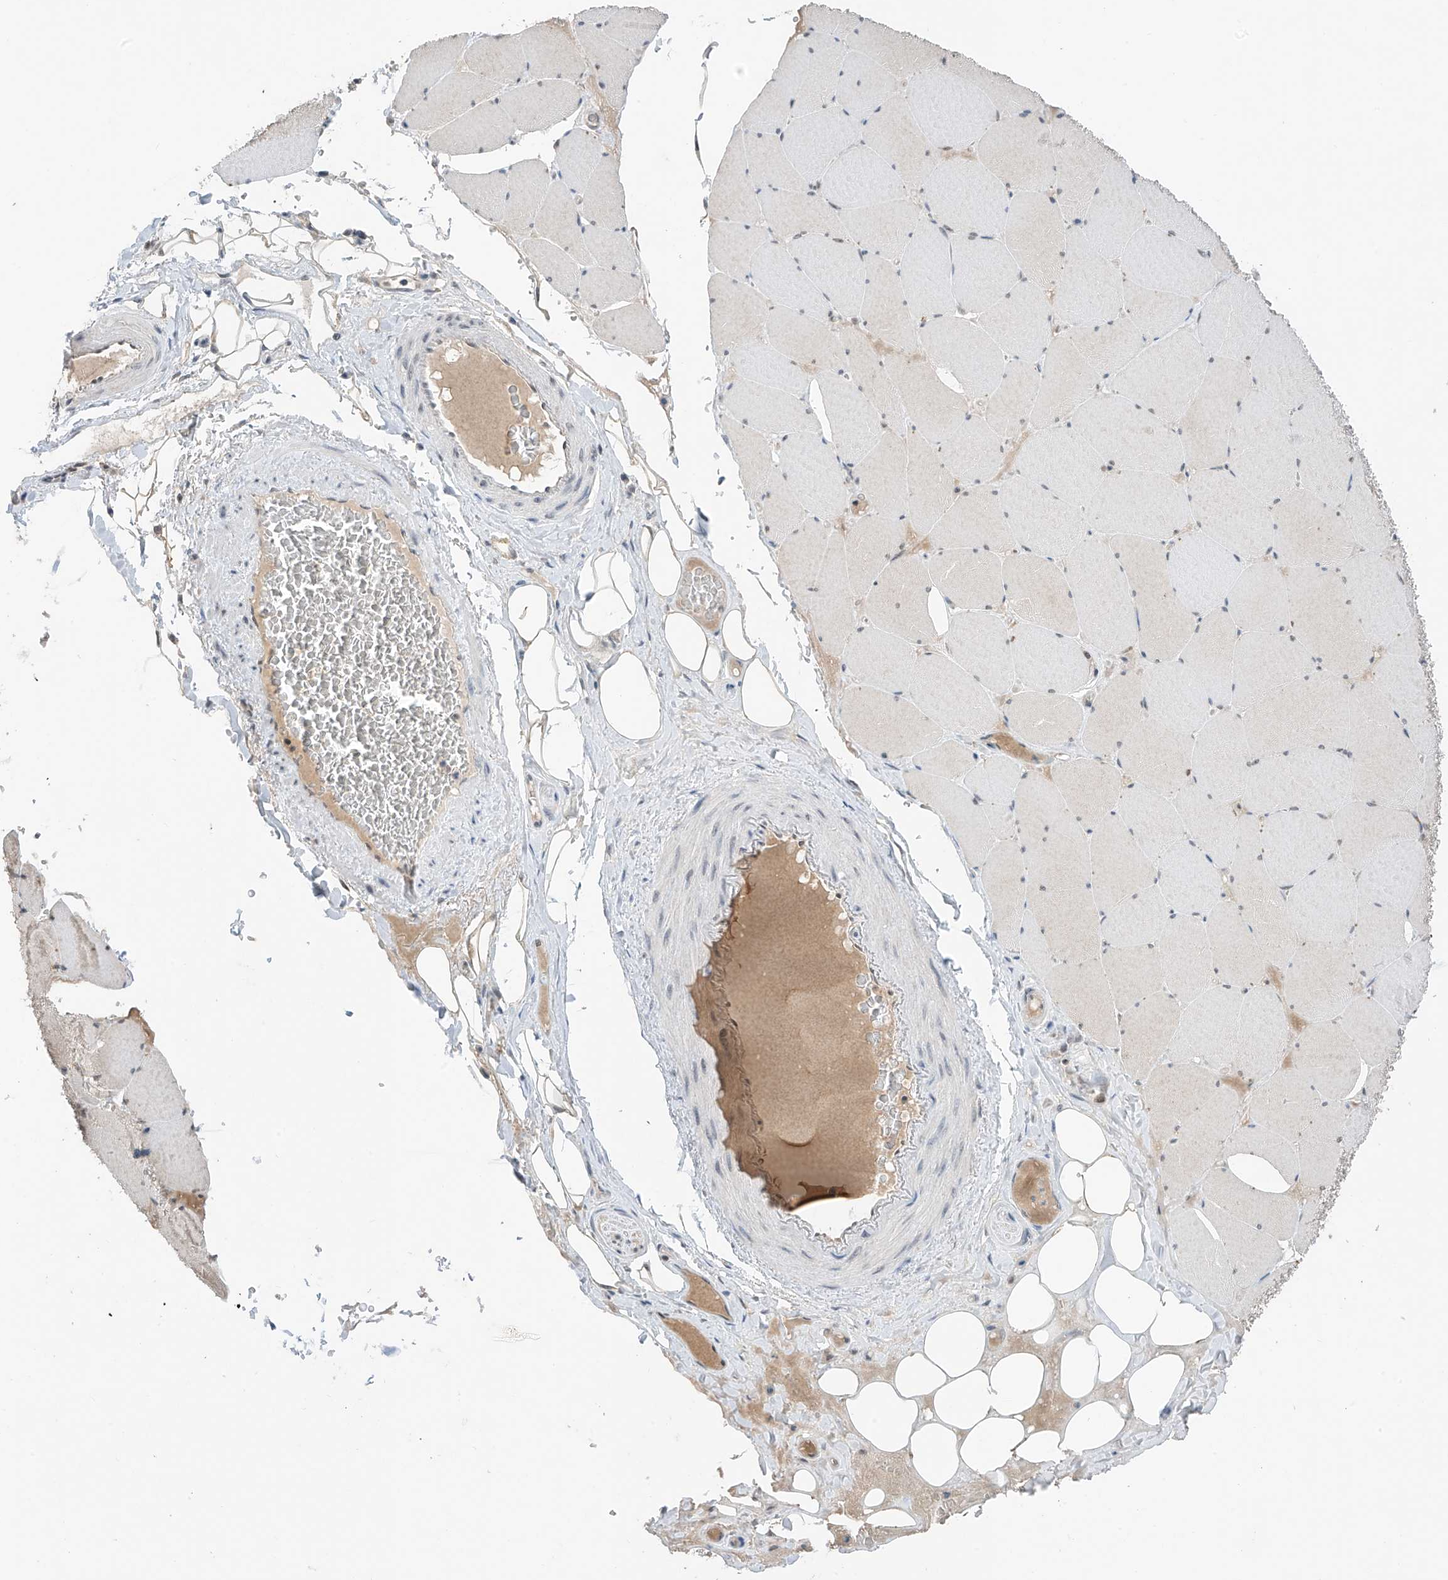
{"staining": {"intensity": "moderate", "quantity": "25%-75%", "location": "nuclear"}, "tissue": "skeletal muscle", "cell_type": "Myocytes", "image_type": "normal", "snomed": [{"axis": "morphology", "description": "Normal tissue, NOS"}, {"axis": "topography", "description": "Skeletal muscle"}, {"axis": "topography", "description": "Head-Neck"}], "caption": "Skeletal muscle stained for a protein shows moderate nuclear positivity in myocytes. The protein is shown in brown color, while the nuclei are stained blue.", "gene": "RPAIN", "patient": {"sex": "male", "age": 66}}